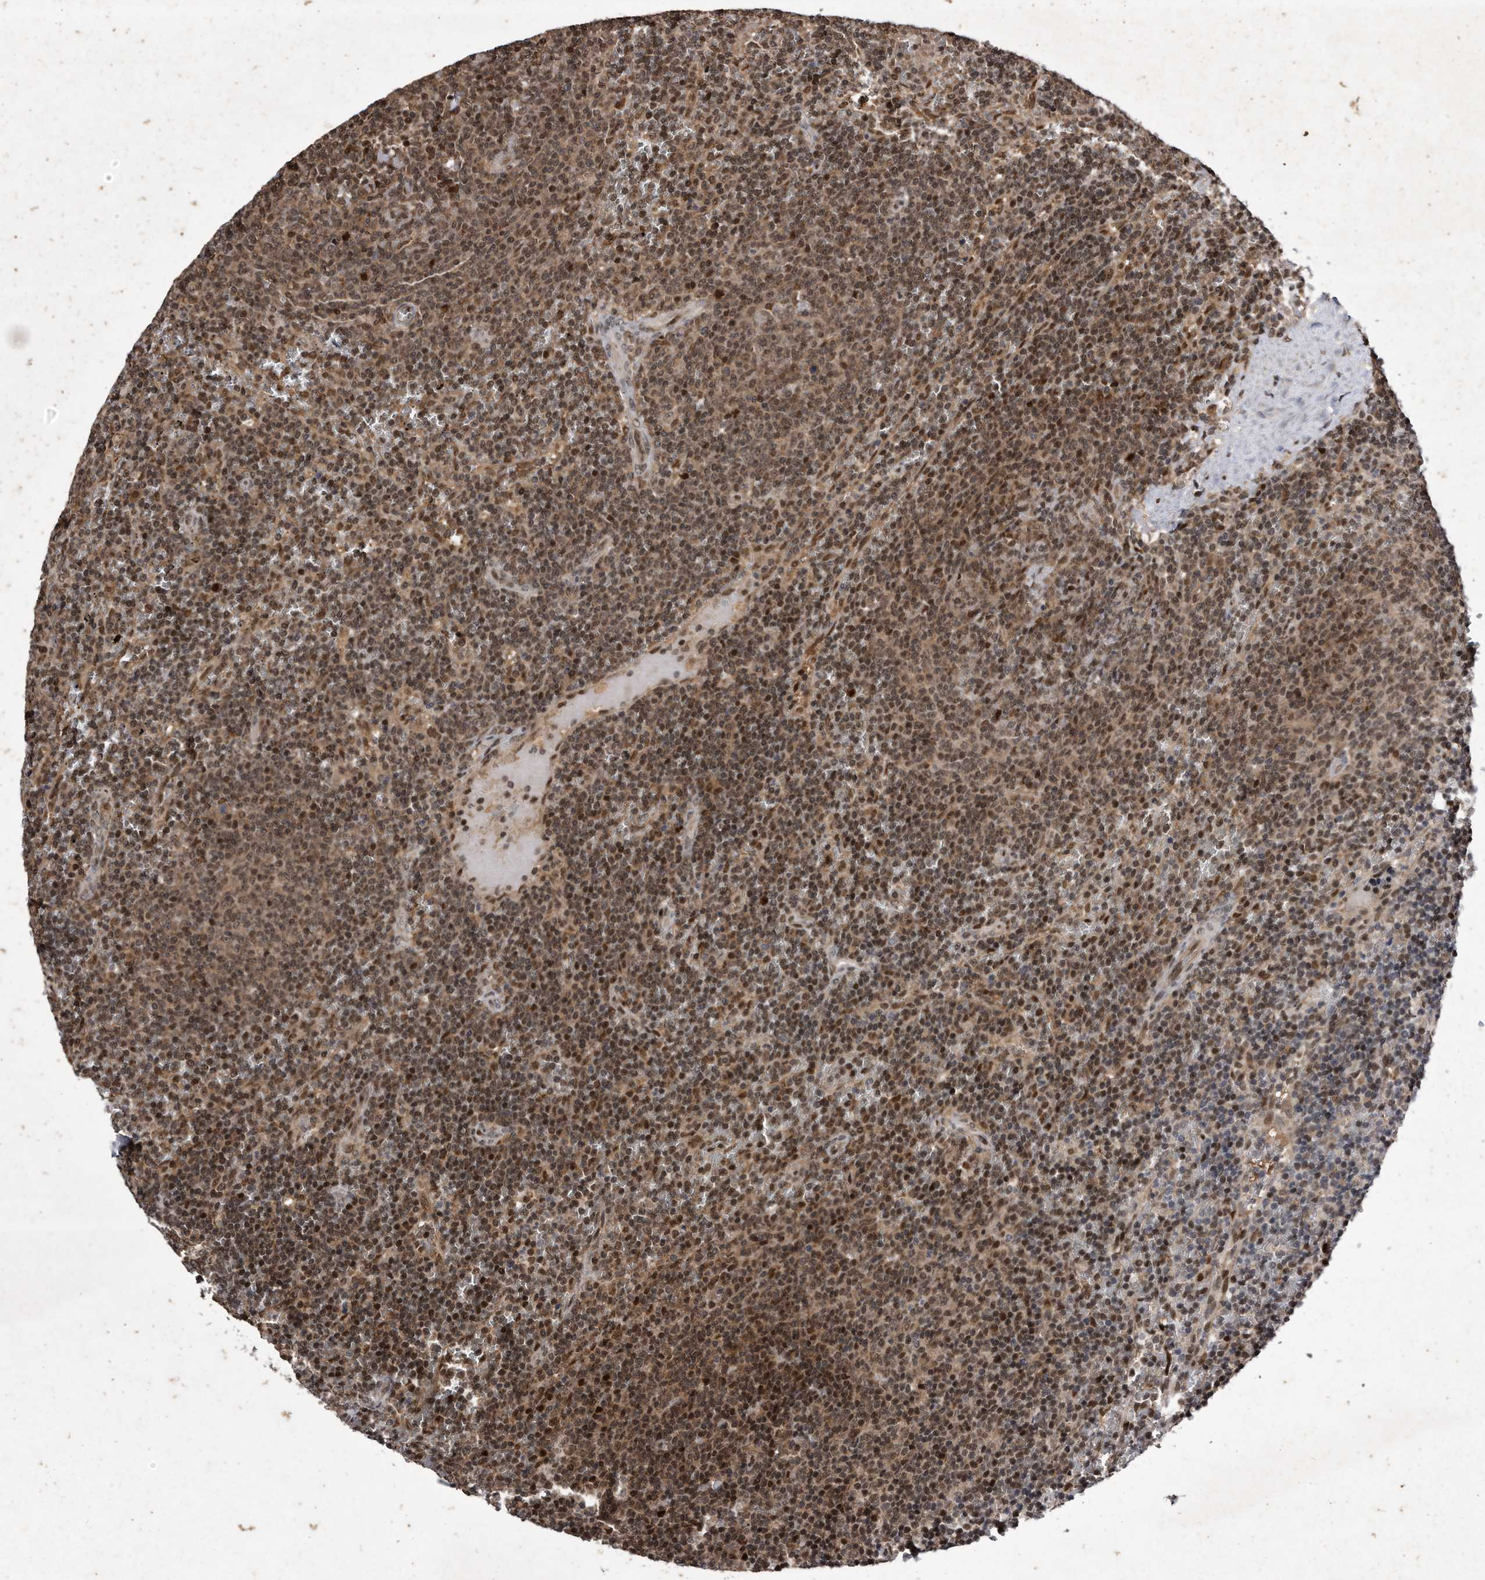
{"staining": {"intensity": "moderate", "quantity": ">75%", "location": "cytoplasmic/membranous,nuclear"}, "tissue": "lymphoma", "cell_type": "Tumor cells", "image_type": "cancer", "snomed": [{"axis": "morphology", "description": "Malignant lymphoma, non-Hodgkin's type, Low grade"}, {"axis": "topography", "description": "Spleen"}], "caption": "Lymphoma was stained to show a protein in brown. There is medium levels of moderate cytoplasmic/membranous and nuclear staining in about >75% of tumor cells.", "gene": "RAD23B", "patient": {"sex": "female", "age": 50}}